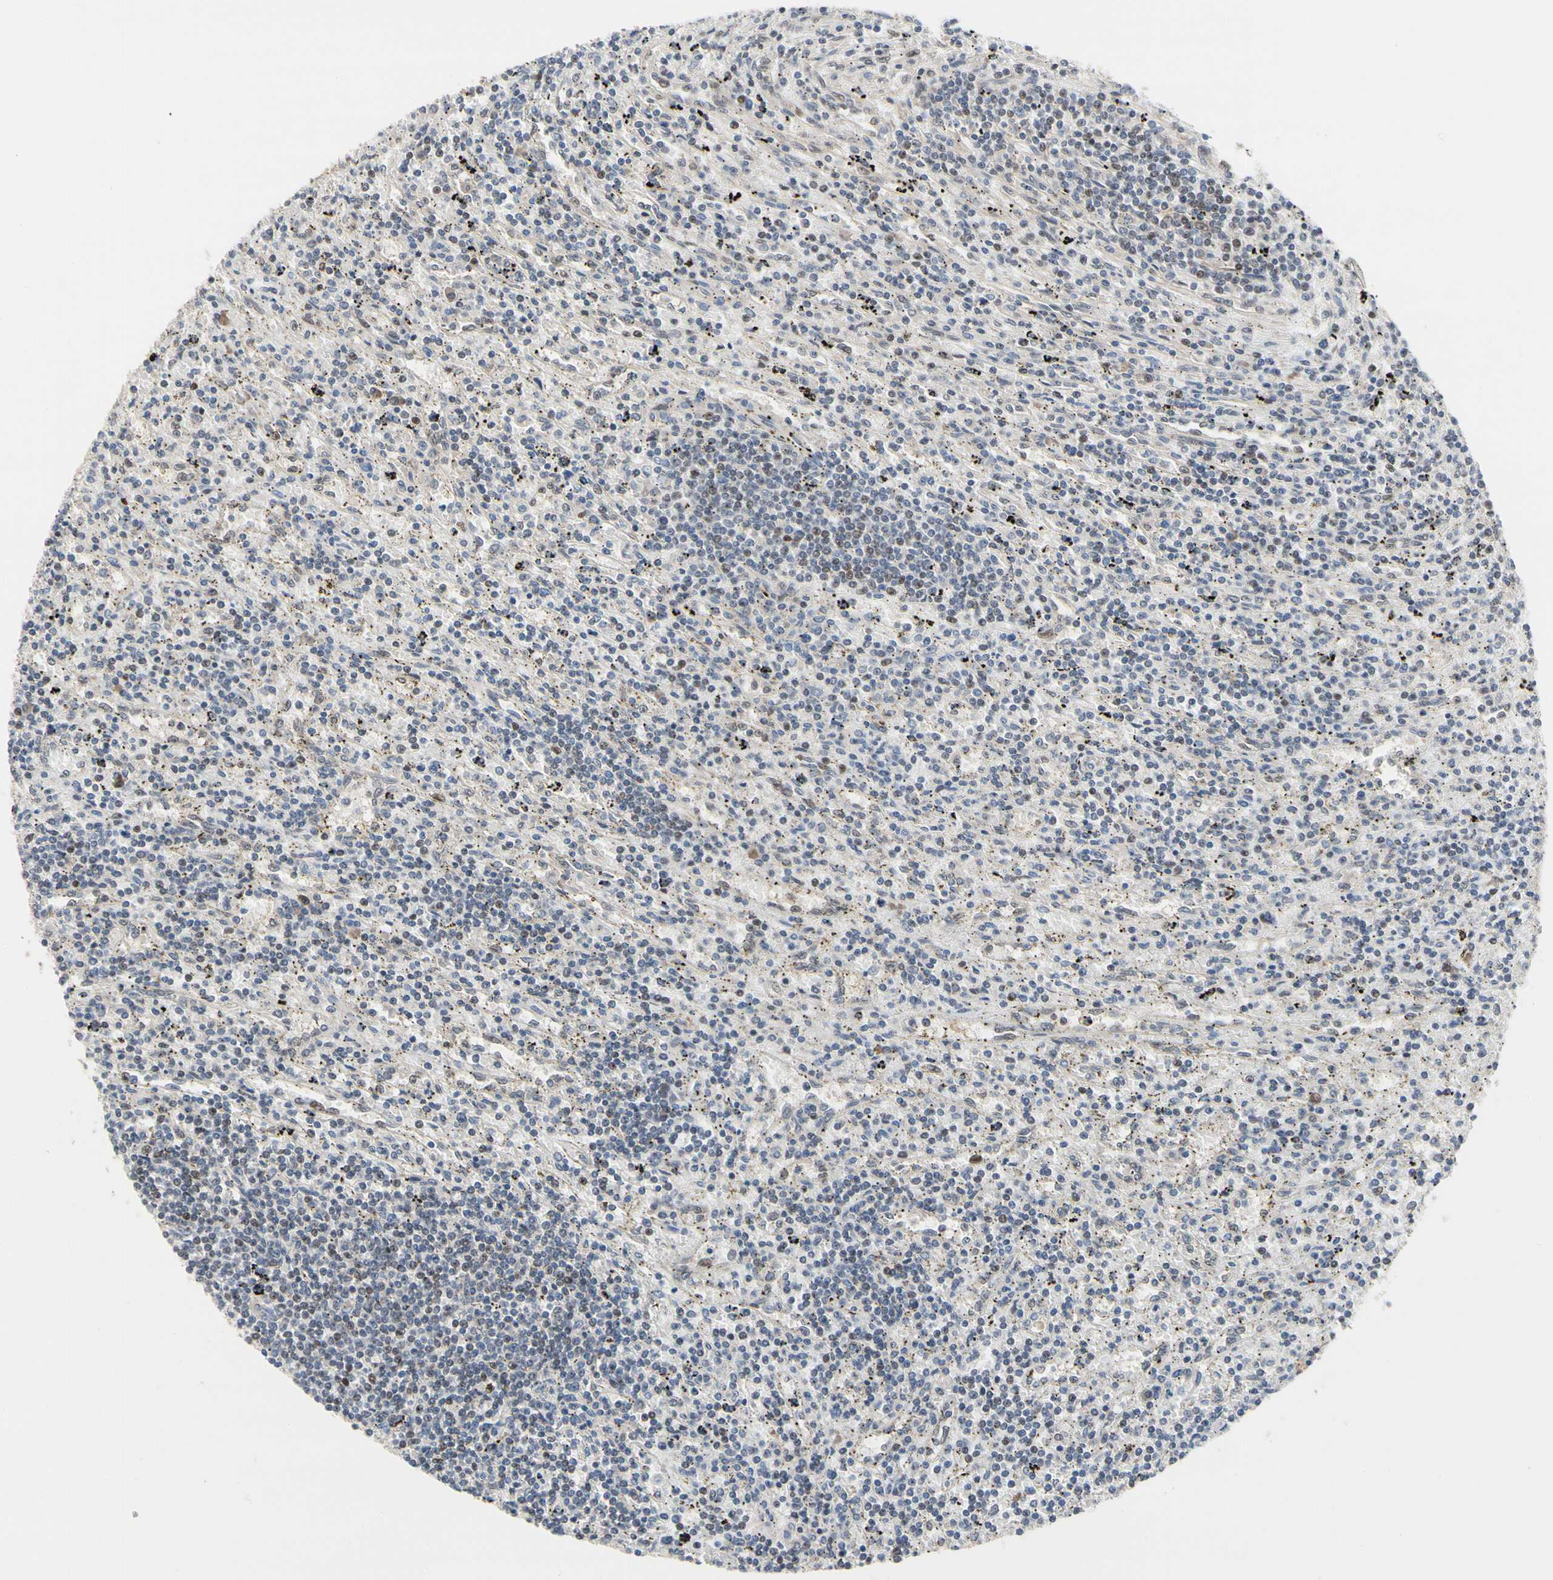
{"staining": {"intensity": "weak", "quantity": ">75%", "location": "cytoplasmic/membranous"}, "tissue": "lymphoma", "cell_type": "Tumor cells", "image_type": "cancer", "snomed": [{"axis": "morphology", "description": "Malignant lymphoma, non-Hodgkin's type, Low grade"}, {"axis": "topography", "description": "Spleen"}], "caption": "Protein staining shows weak cytoplasmic/membranous positivity in approximately >75% of tumor cells in lymphoma. The protein of interest is stained brown, and the nuclei are stained in blue (DAB (3,3'-diaminobenzidine) IHC with brightfield microscopy, high magnification).", "gene": "CDK5", "patient": {"sex": "male", "age": 76}}